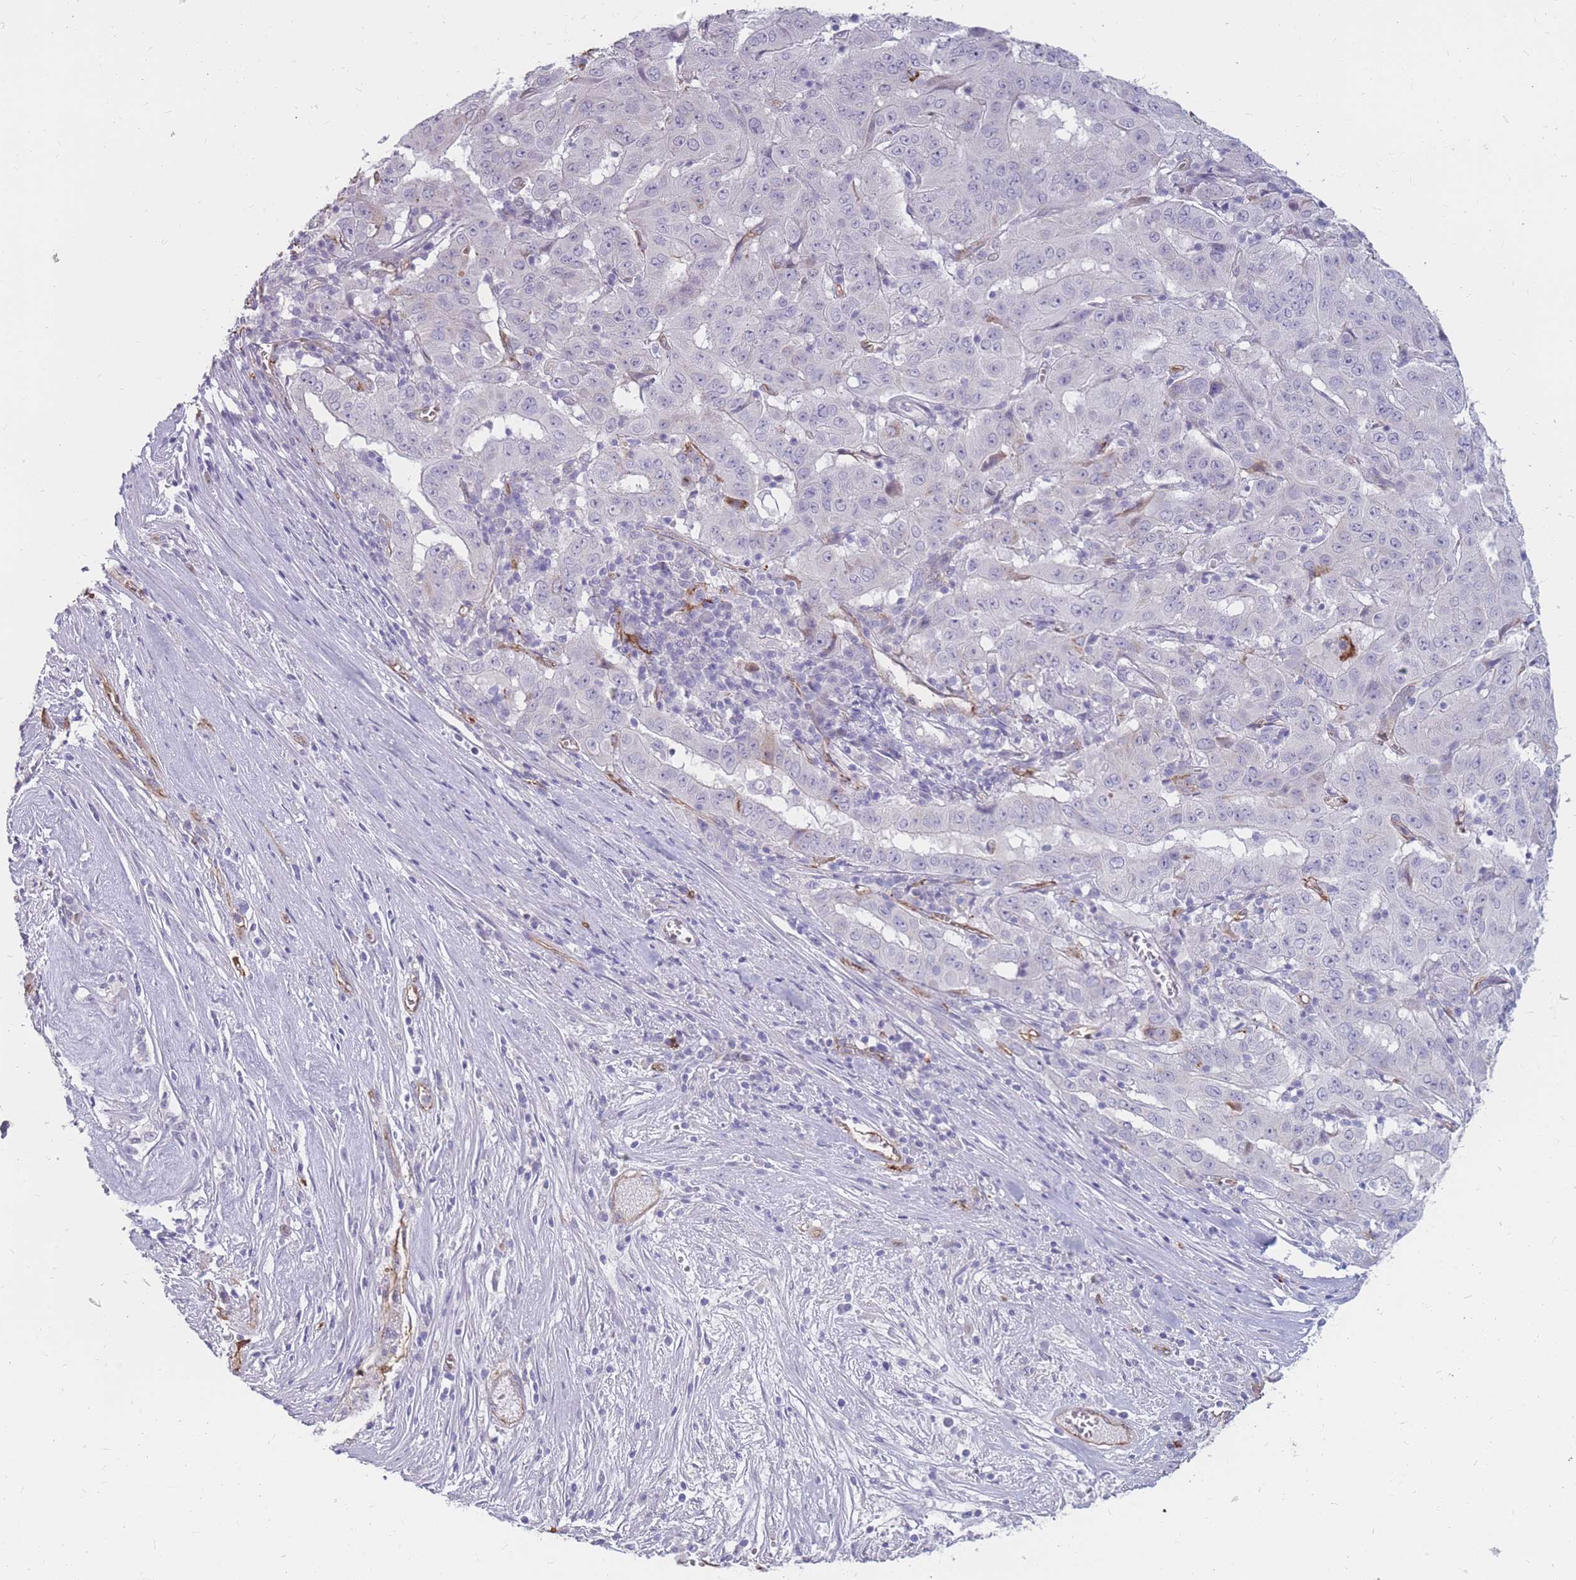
{"staining": {"intensity": "negative", "quantity": "none", "location": "none"}, "tissue": "pancreatic cancer", "cell_type": "Tumor cells", "image_type": "cancer", "snomed": [{"axis": "morphology", "description": "Adenocarcinoma, NOS"}, {"axis": "topography", "description": "Pancreas"}], "caption": "This is an IHC image of adenocarcinoma (pancreatic). There is no staining in tumor cells.", "gene": "GNA11", "patient": {"sex": "male", "age": 63}}